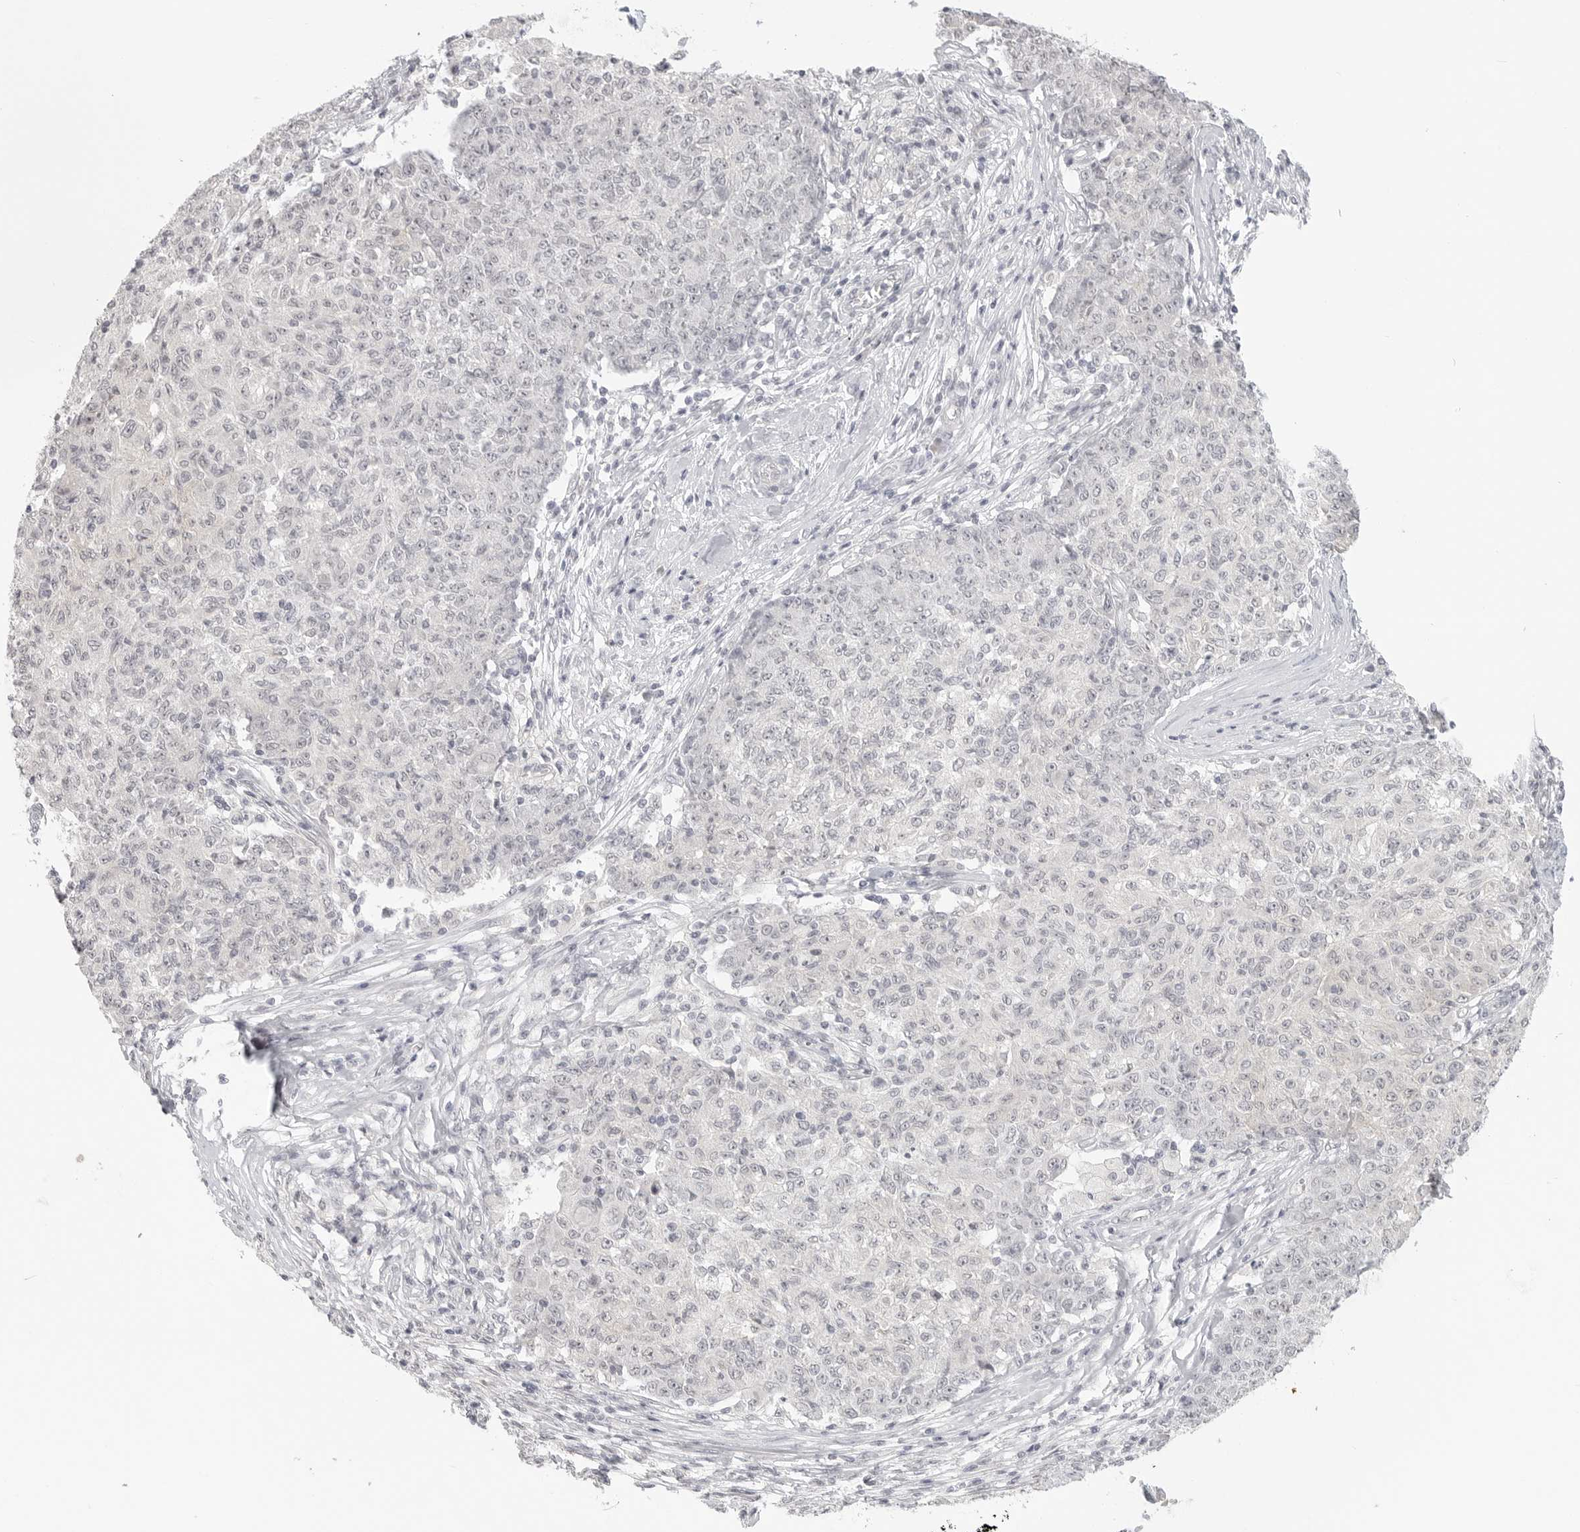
{"staining": {"intensity": "negative", "quantity": "none", "location": "none"}, "tissue": "ovarian cancer", "cell_type": "Tumor cells", "image_type": "cancer", "snomed": [{"axis": "morphology", "description": "Carcinoma, endometroid"}, {"axis": "topography", "description": "Ovary"}], "caption": "A photomicrograph of ovarian endometroid carcinoma stained for a protein exhibits no brown staining in tumor cells.", "gene": "KLK11", "patient": {"sex": "female", "age": 42}}